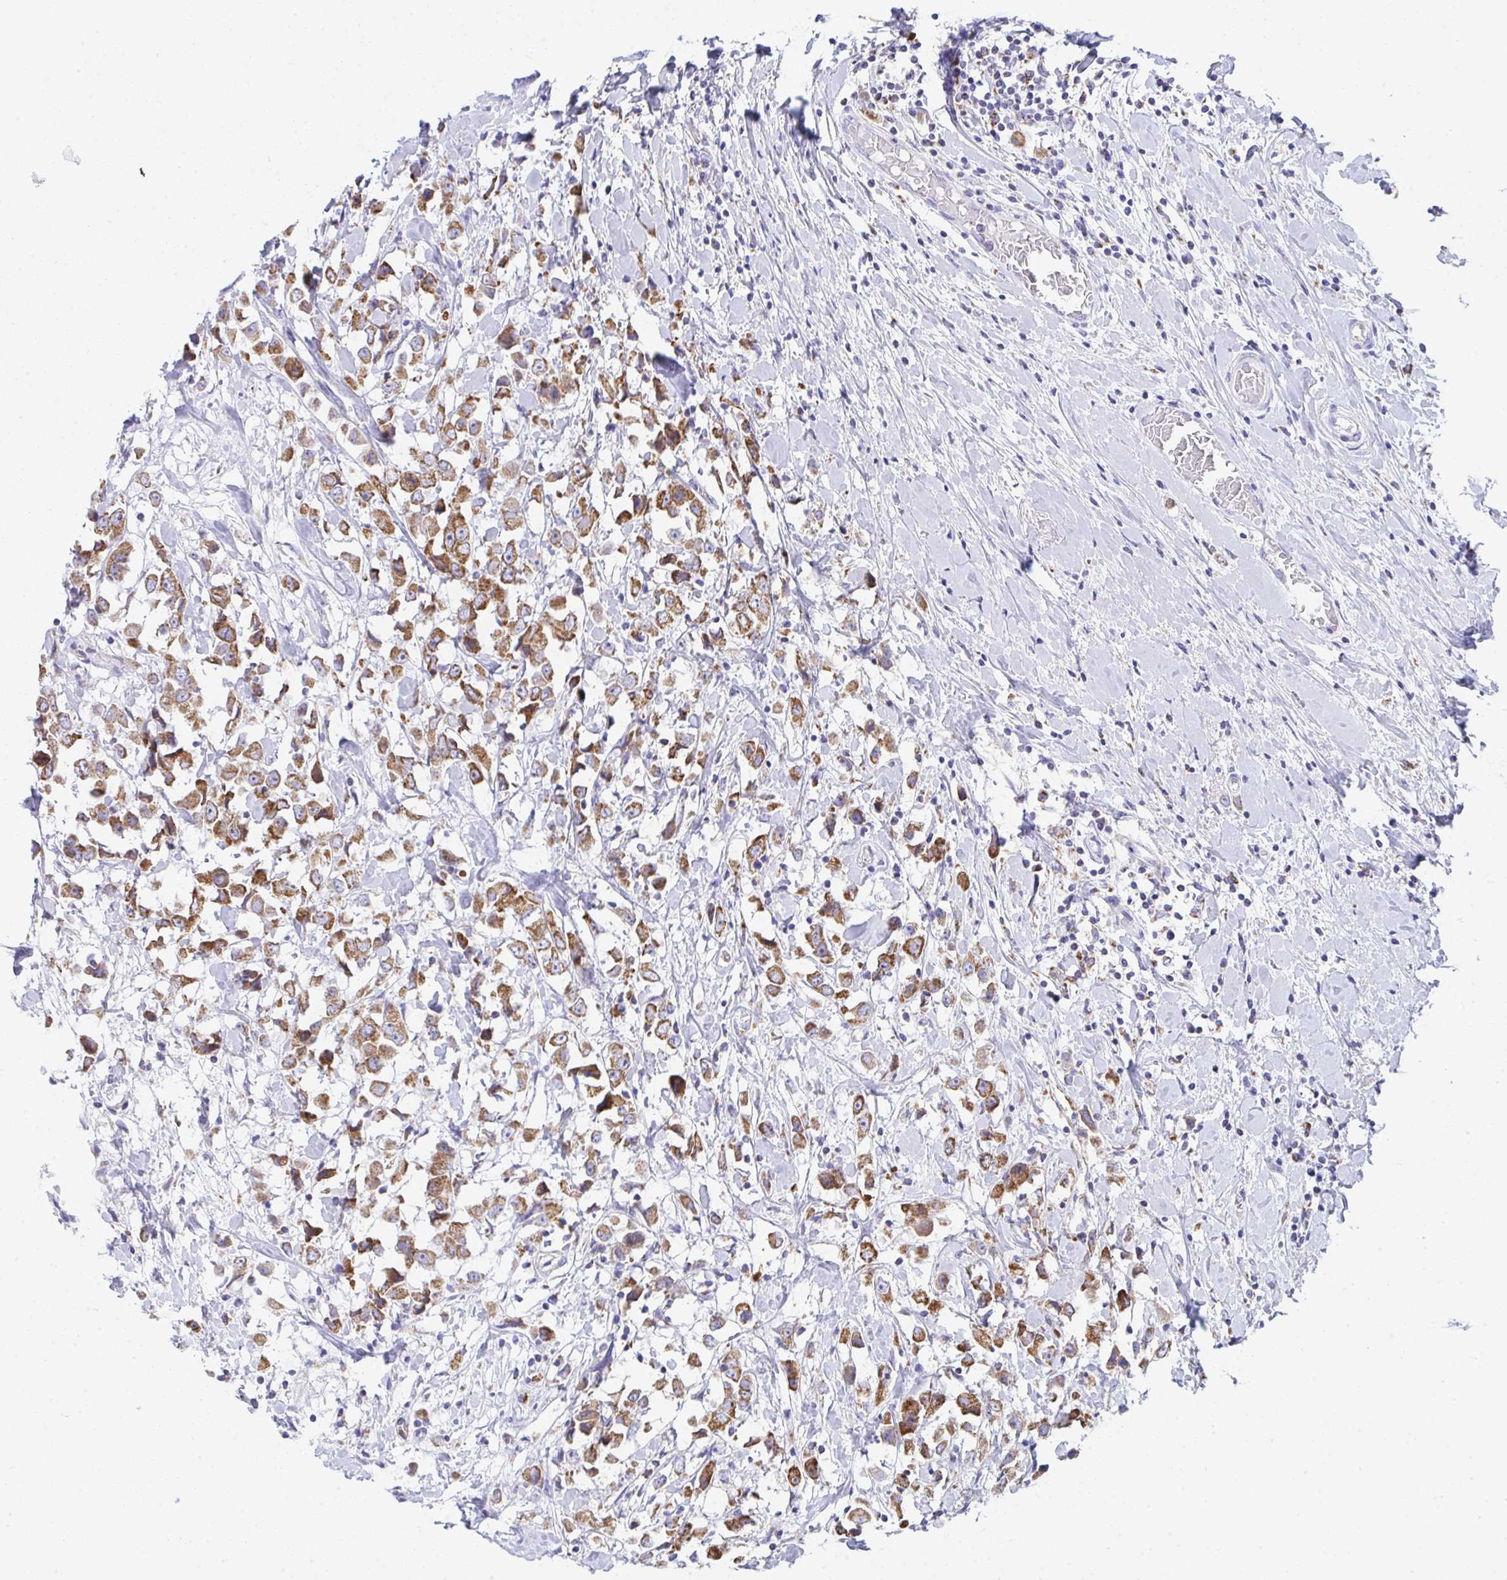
{"staining": {"intensity": "moderate", "quantity": ">75%", "location": "cytoplasmic/membranous"}, "tissue": "breast cancer", "cell_type": "Tumor cells", "image_type": "cancer", "snomed": [{"axis": "morphology", "description": "Duct carcinoma"}, {"axis": "topography", "description": "Breast"}], "caption": "Moderate cytoplasmic/membranous protein positivity is seen in about >75% of tumor cells in intraductal carcinoma (breast).", "gene": "AIFM1", "patient": {"sex": "female", "age": 61}}